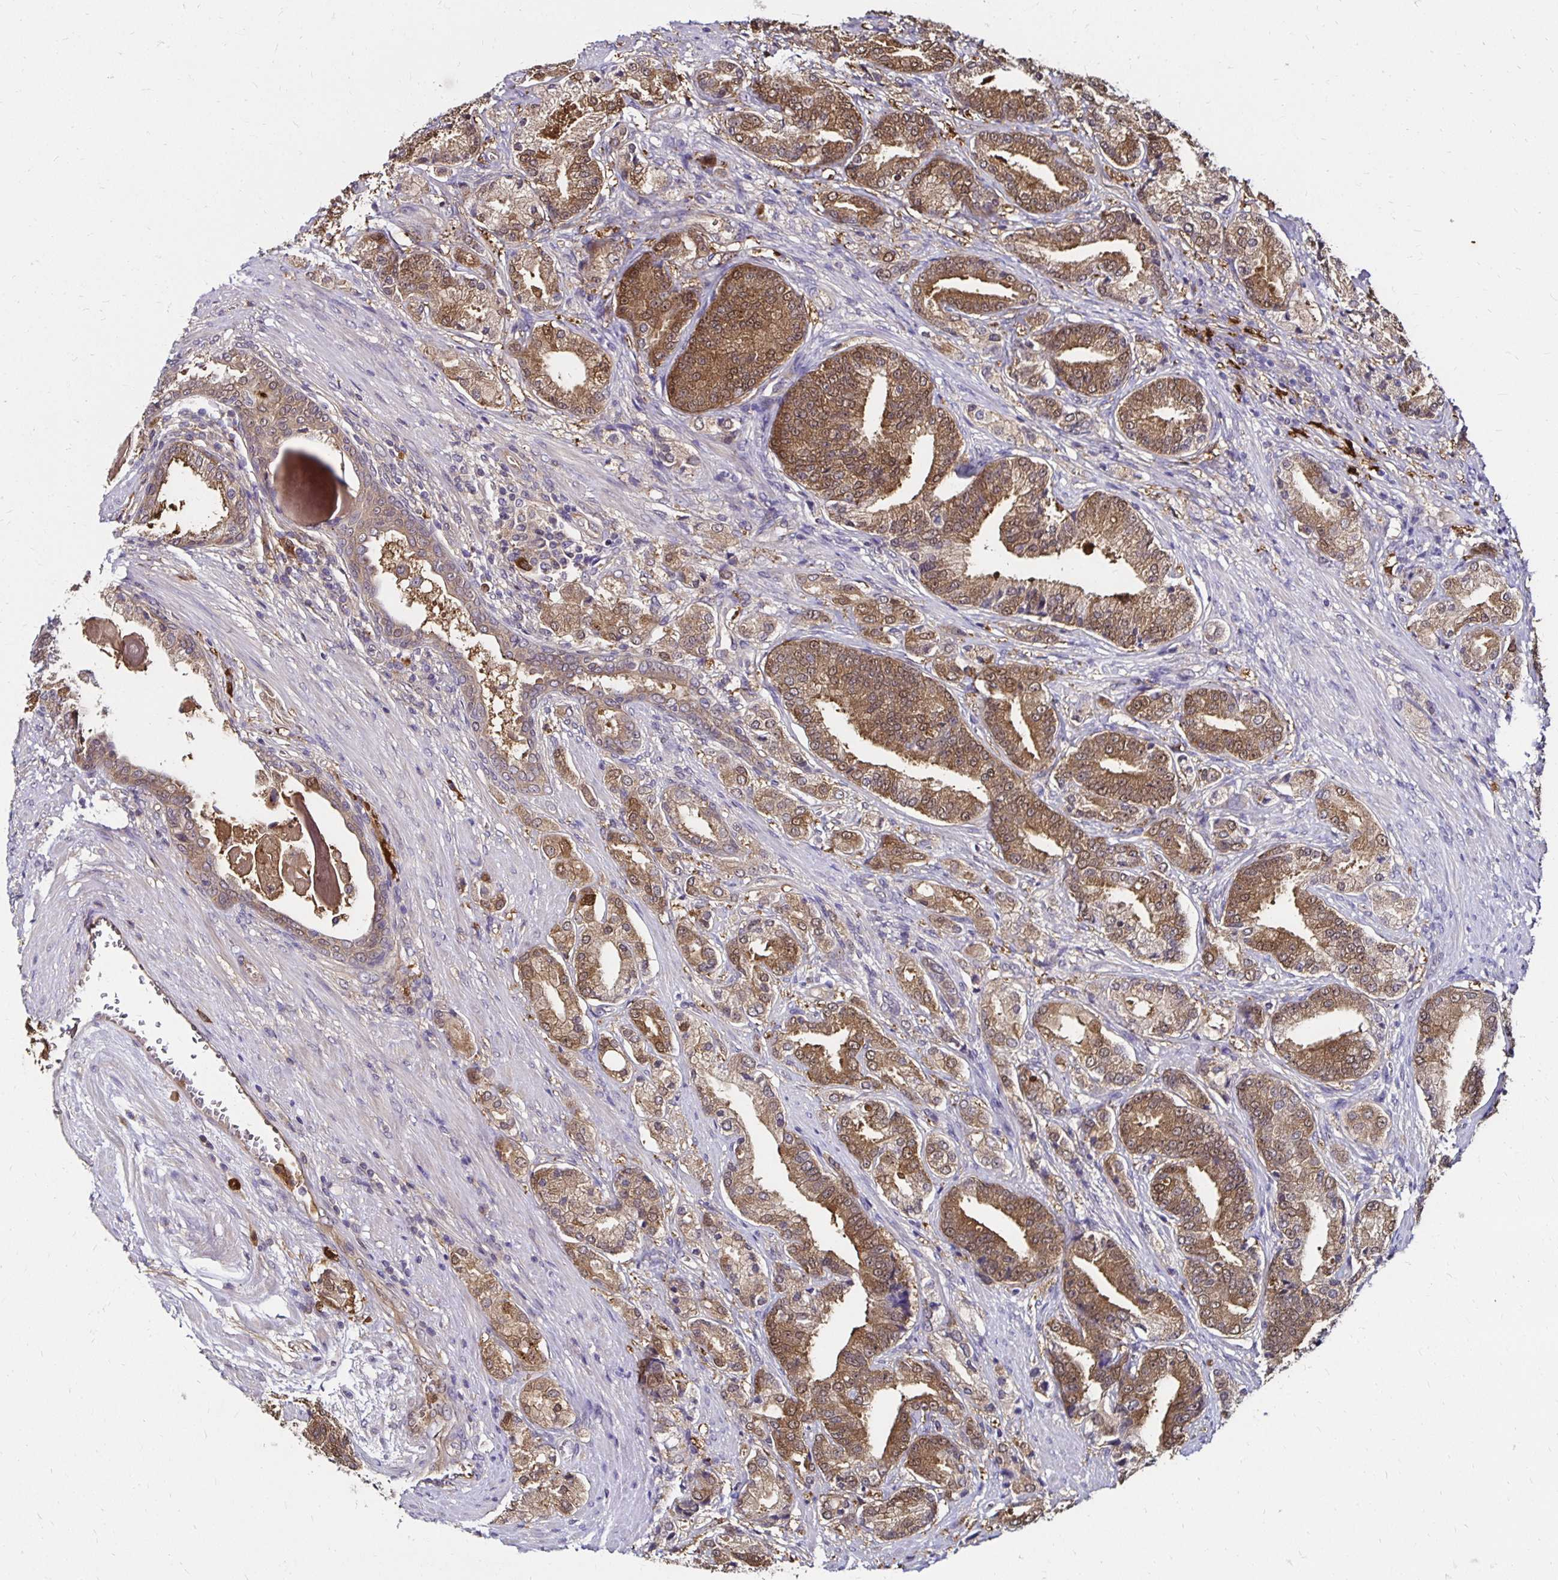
{"staining": {"intensity": "moderate", "quantity": ">75%", "location": "cytoplasmic/membranous,nuclear"}, "tissue": "prostate cancer", "cell_type": "Tumor cells", "image_type": "cancer", "snomed": [{"axis": "morphology", "description": "Adenocarcinoma, High grade"}, {"axis": "topography", "description": "Prostate and seminal vesicle, NOS"}], "caption": "Immunohistochemistry (IHC) (DAB) staining of human prostate cancer displays moderate cytoplasmic/membranous and nuclear protein staining in about >75% of tumor cells. (DAB IHC with brightfield microscopy, high magnification).", "gene": "TXN", "patient": {"sex": "male", "age": 61}}